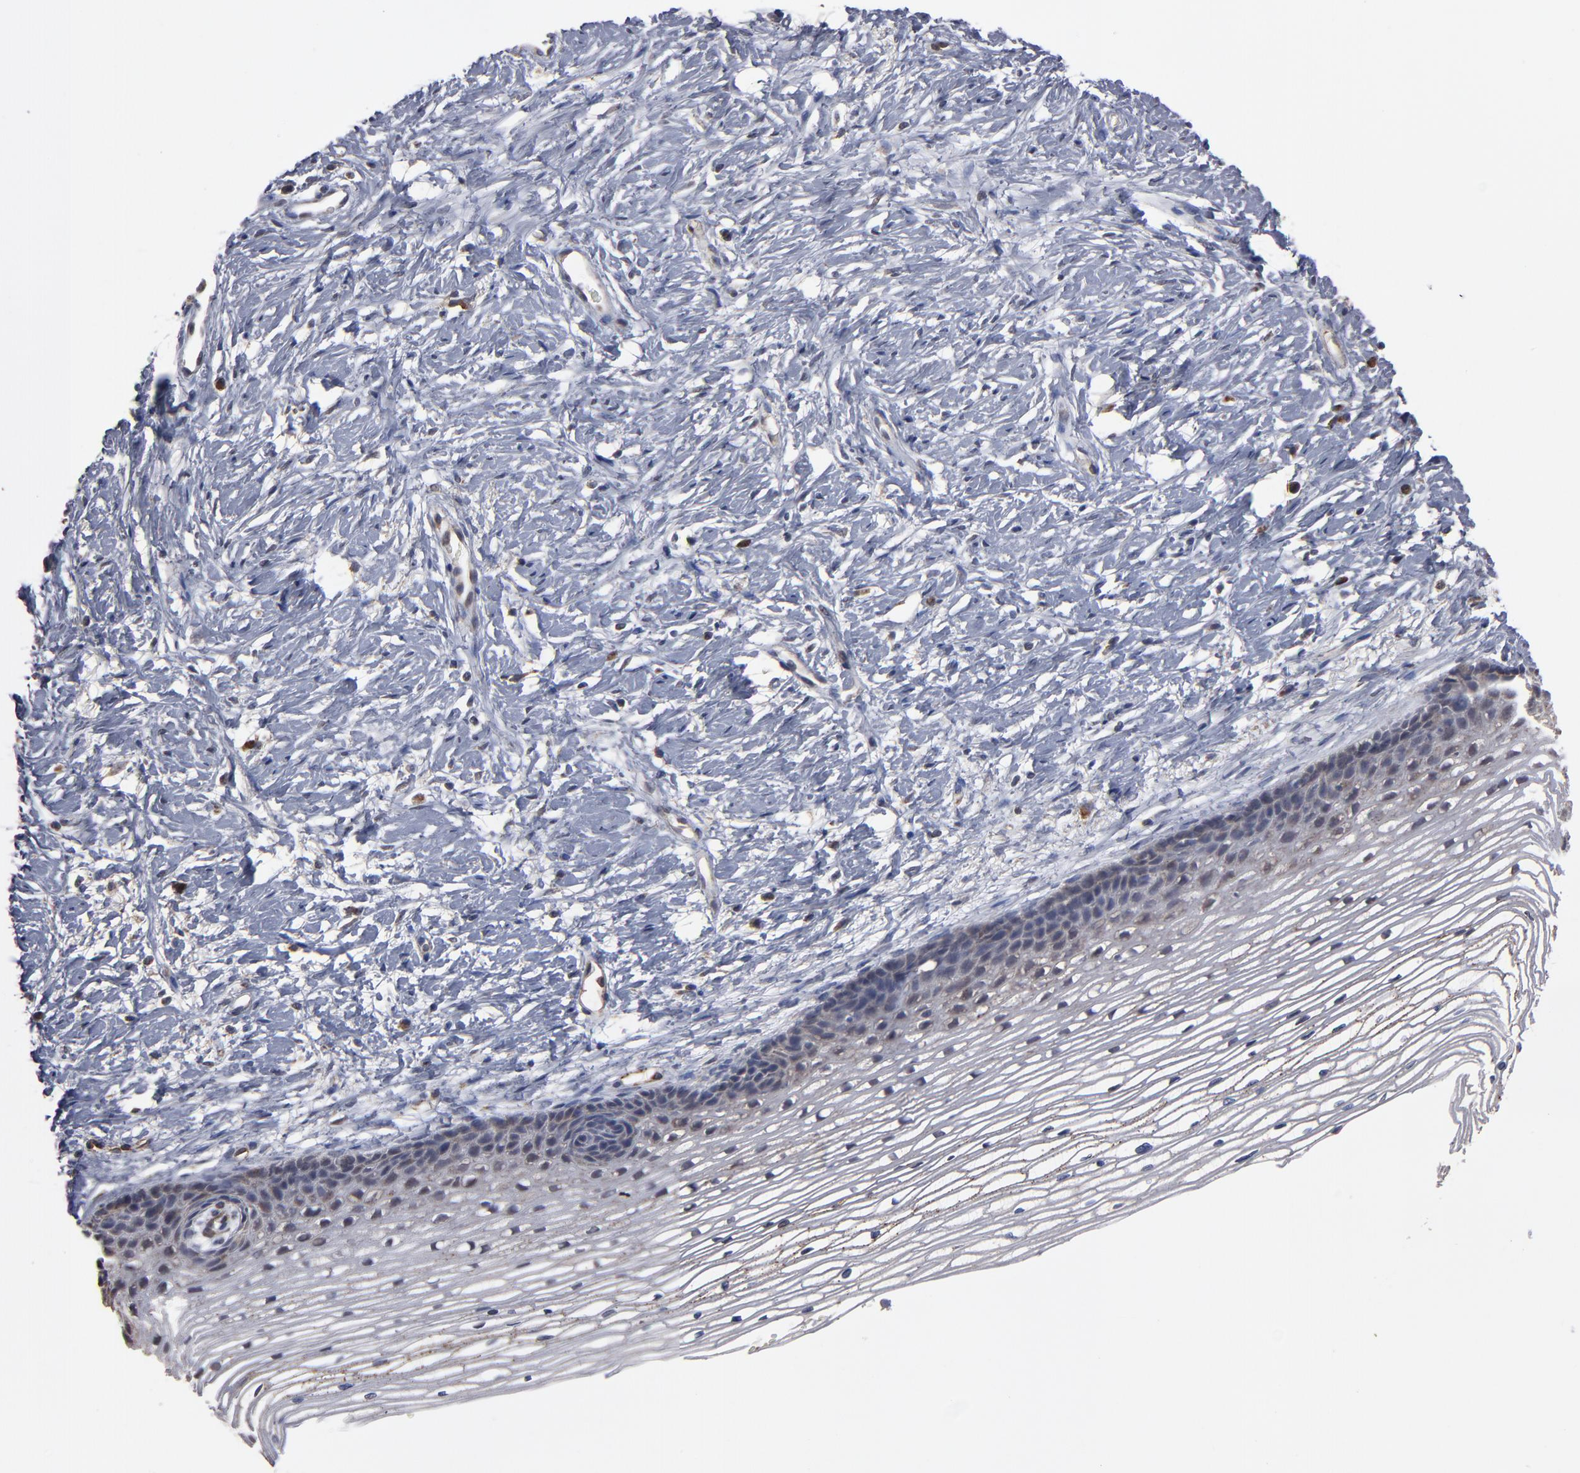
{"staining": {"intensity": "weak", "quantity": ">75%", "location": "cytoplasmic/membranous"}, "tissue": "cervix", "cell_type": "Glandular cells", "image_type": "normal", "snomed": [{"axis": "morphology", "description": "Normal tissue, NOS"}, {"axis": "topography", "description": "Cervix"}], "caption": "An image of cervix stained for a protein exhibits weak cytoplasmic/membranous brown staining in glandular cells. (DAB (3,3'-diaminobenzidine) = brown stain, brightfield microscopy at high magnification).", "gene": "MIPOL1", "patient": {"sex": "female", "age": 77}}